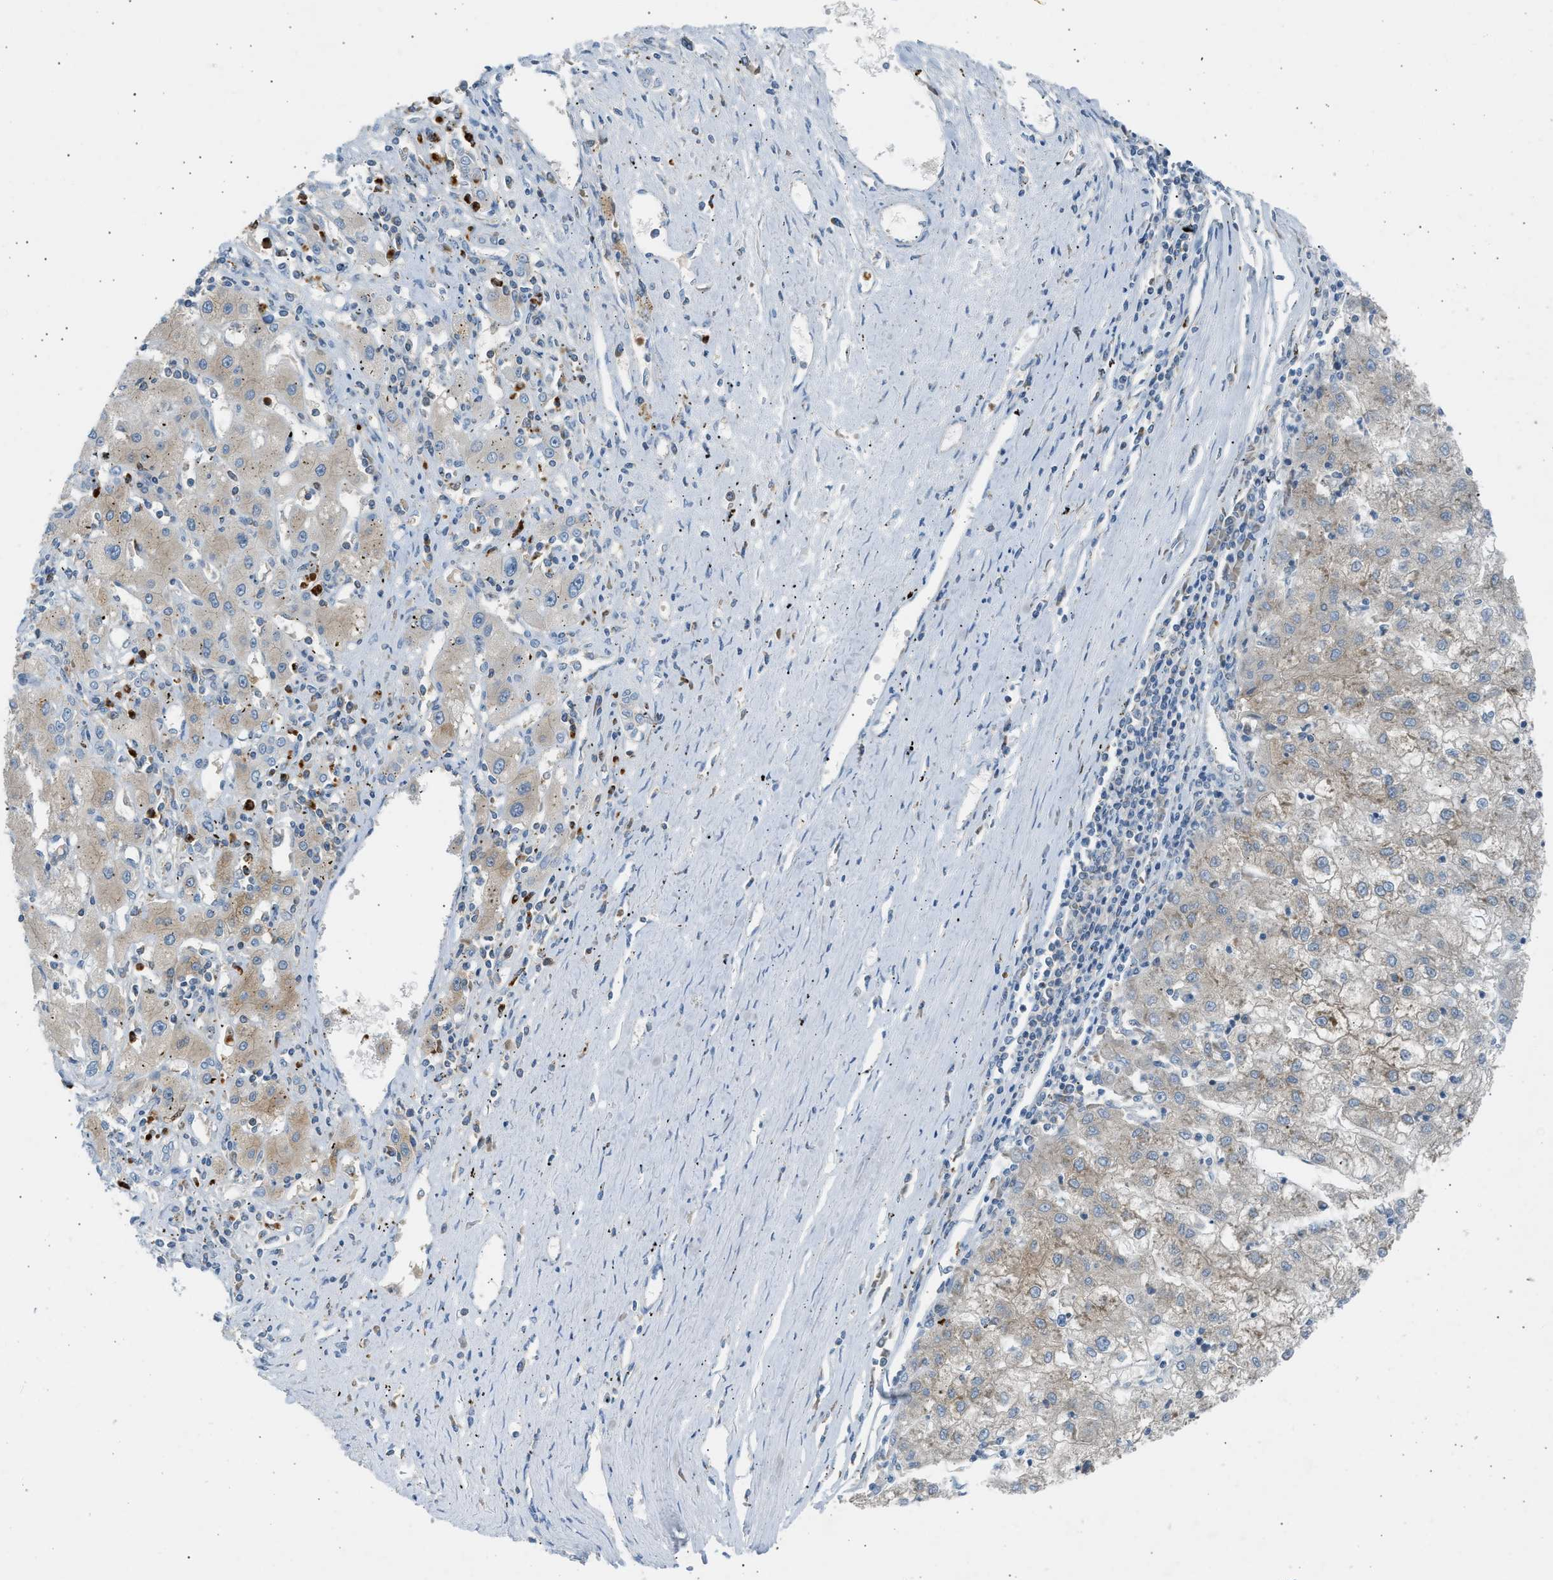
{"staining": {"intensity": "weak", "quantity": "25%-75%", "location": "cytoplasmic/membranous"}, "tissue": "liver cancer", "cell_type": "Tumor cells", "image_type": "cancer", "snomed": [{"axis": "morphology", "description": "Carcinoma, Hepatocellular, NOS"}, {"axis": "topography", "description": "Liver"}], "caption": "Human liver cancer stained for a protein (brown) shows weak cytoplasmic/membranous positive expression in approximately 25%-75% of tumor cells.", "gene": "TRIM50", "patient": {"sex": "male", "age": 72}}